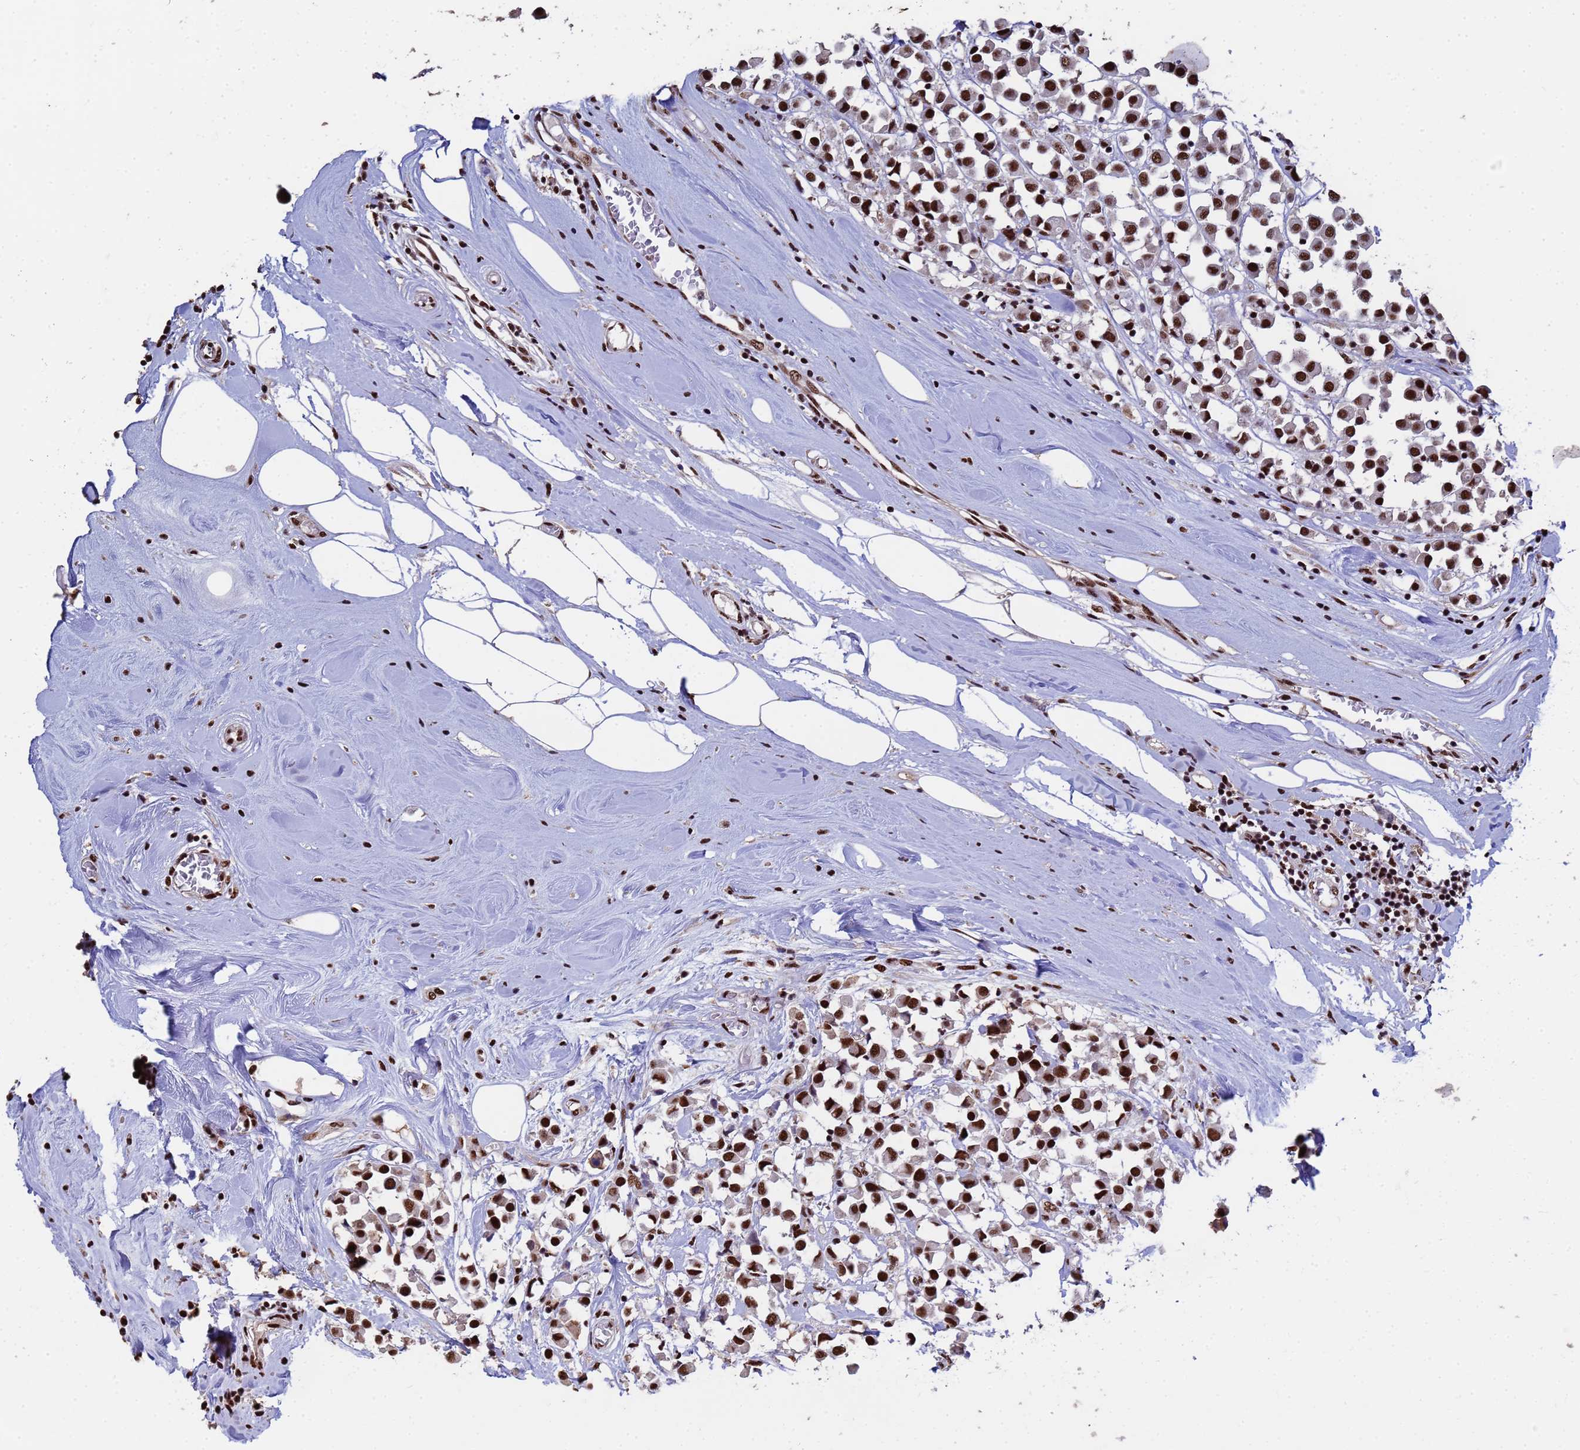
{"staining": {"intensity": "strong", "quantity": ">75%", "location": "nuclear"}, "tissue": "breast cancer", "cell_type": "Tumor cells", "image_type": "cancer", "snomed": [{"axis": "morphology", "description": "Duct carcinoma"}, {"axis": "topography", "description": "Breast"}], "caption": "Infiltrating ductal carcinoma (breast) stained for a protein (brown) demonstrates strong nuclear positive positivity in approximately >75% of tumor cells.", "gene": "SF3B2", "patient": {"sex": "female", "age": 61}}